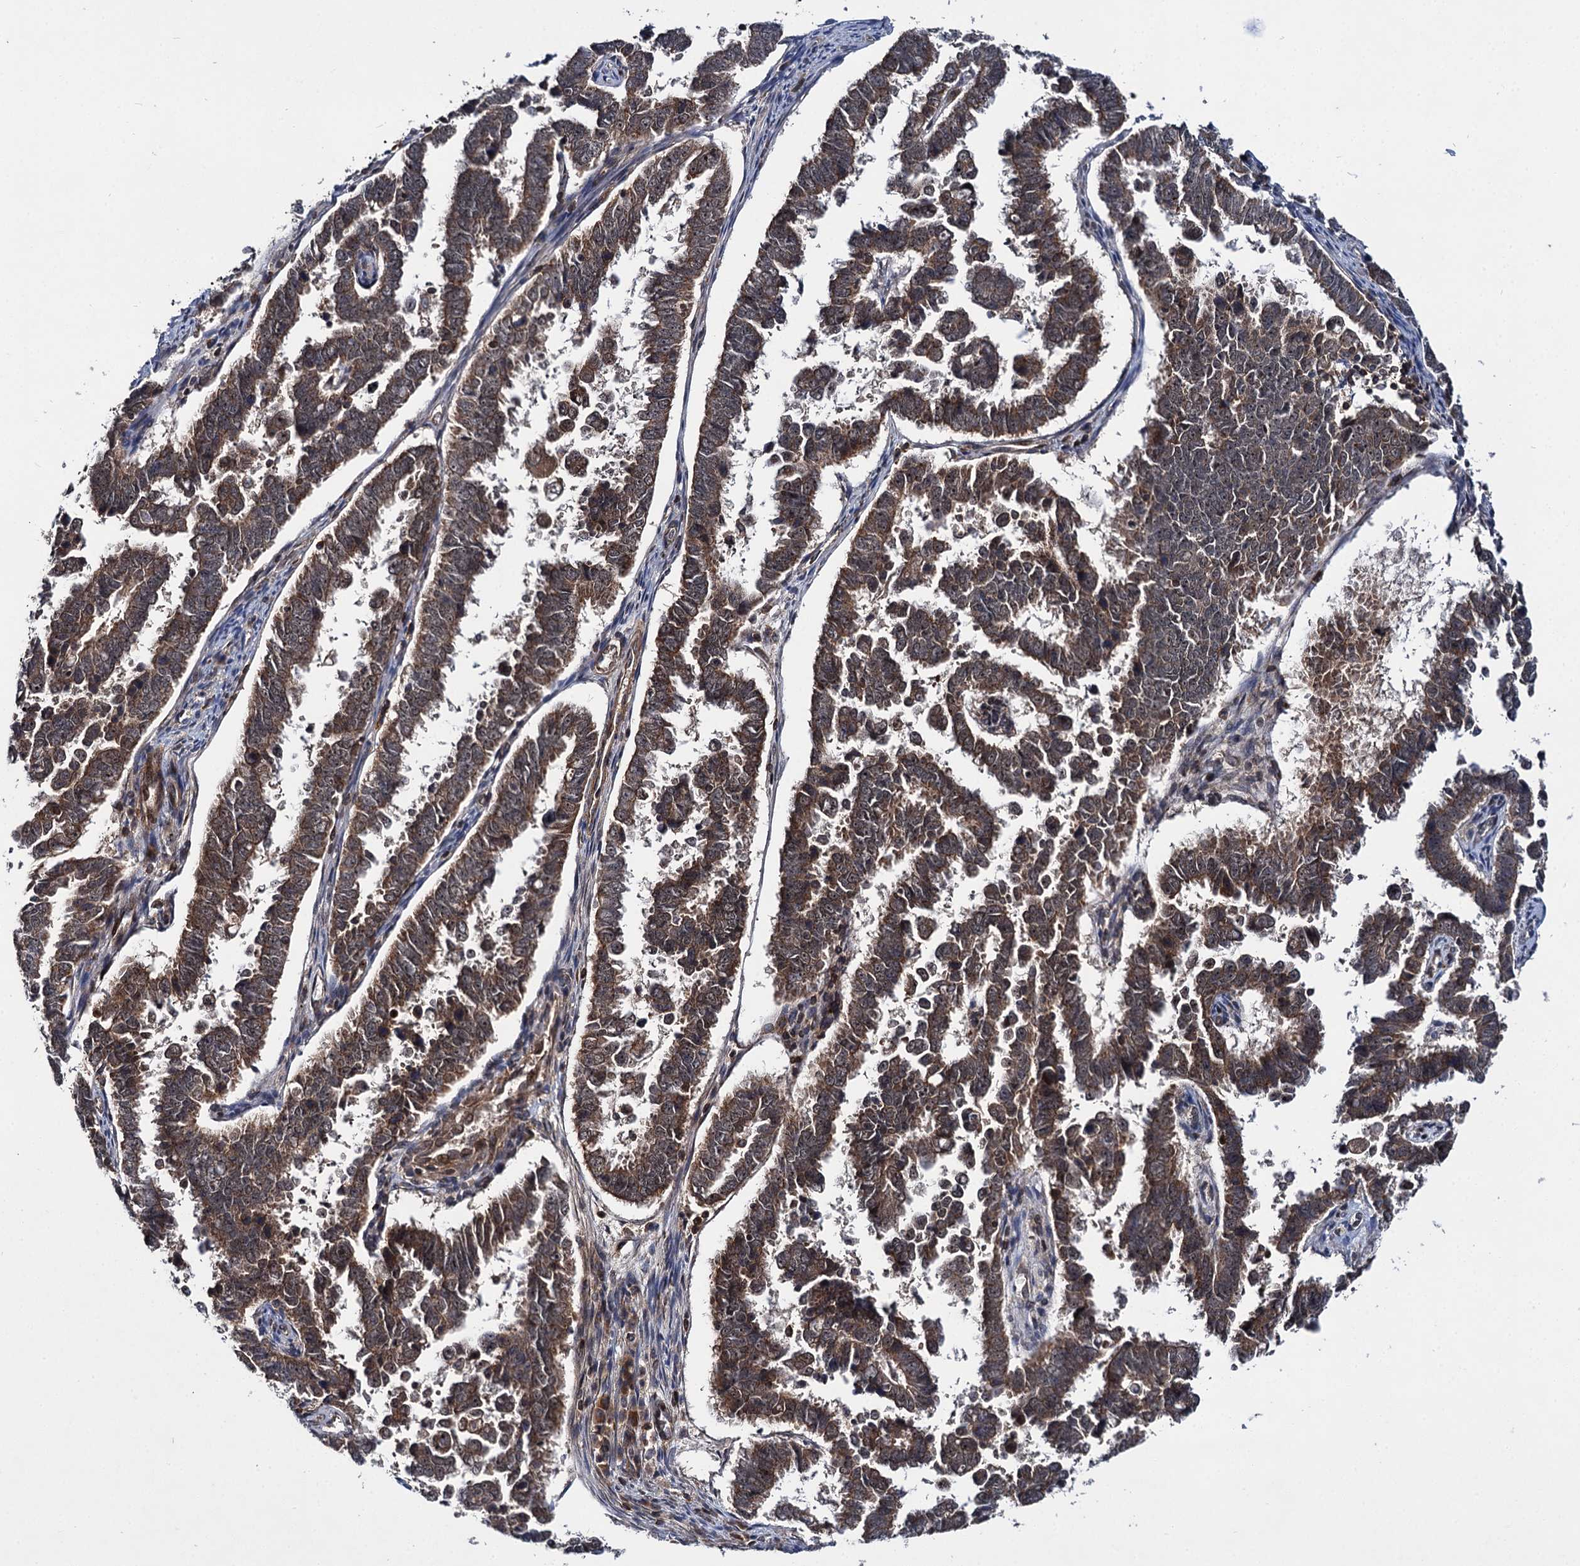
{"staining": {"intensity": "moderate", "quantity": ">75%", "location": "cytoplasmic/membranous"}, "tissue": "endometrial cancer", "cell_type": "Tumor cells", "image_type": "cancer", "snomed": [{"axis": "morphology", "description": "Adenocarcinoma, NOS"}, {"axis": "topography", "description": "Endometrium"}], "caption": "Tumor cells display moderate cytoplasmic/membranous positivity in approximately >75% of cells in endometrial cancer. (Stains: DAB in brown, nuclei in blue, Microscopy: brightfield microscopy at high magnification).", "gene": "ABLIM1", "patient": {"sex": "female", "age": 75}}